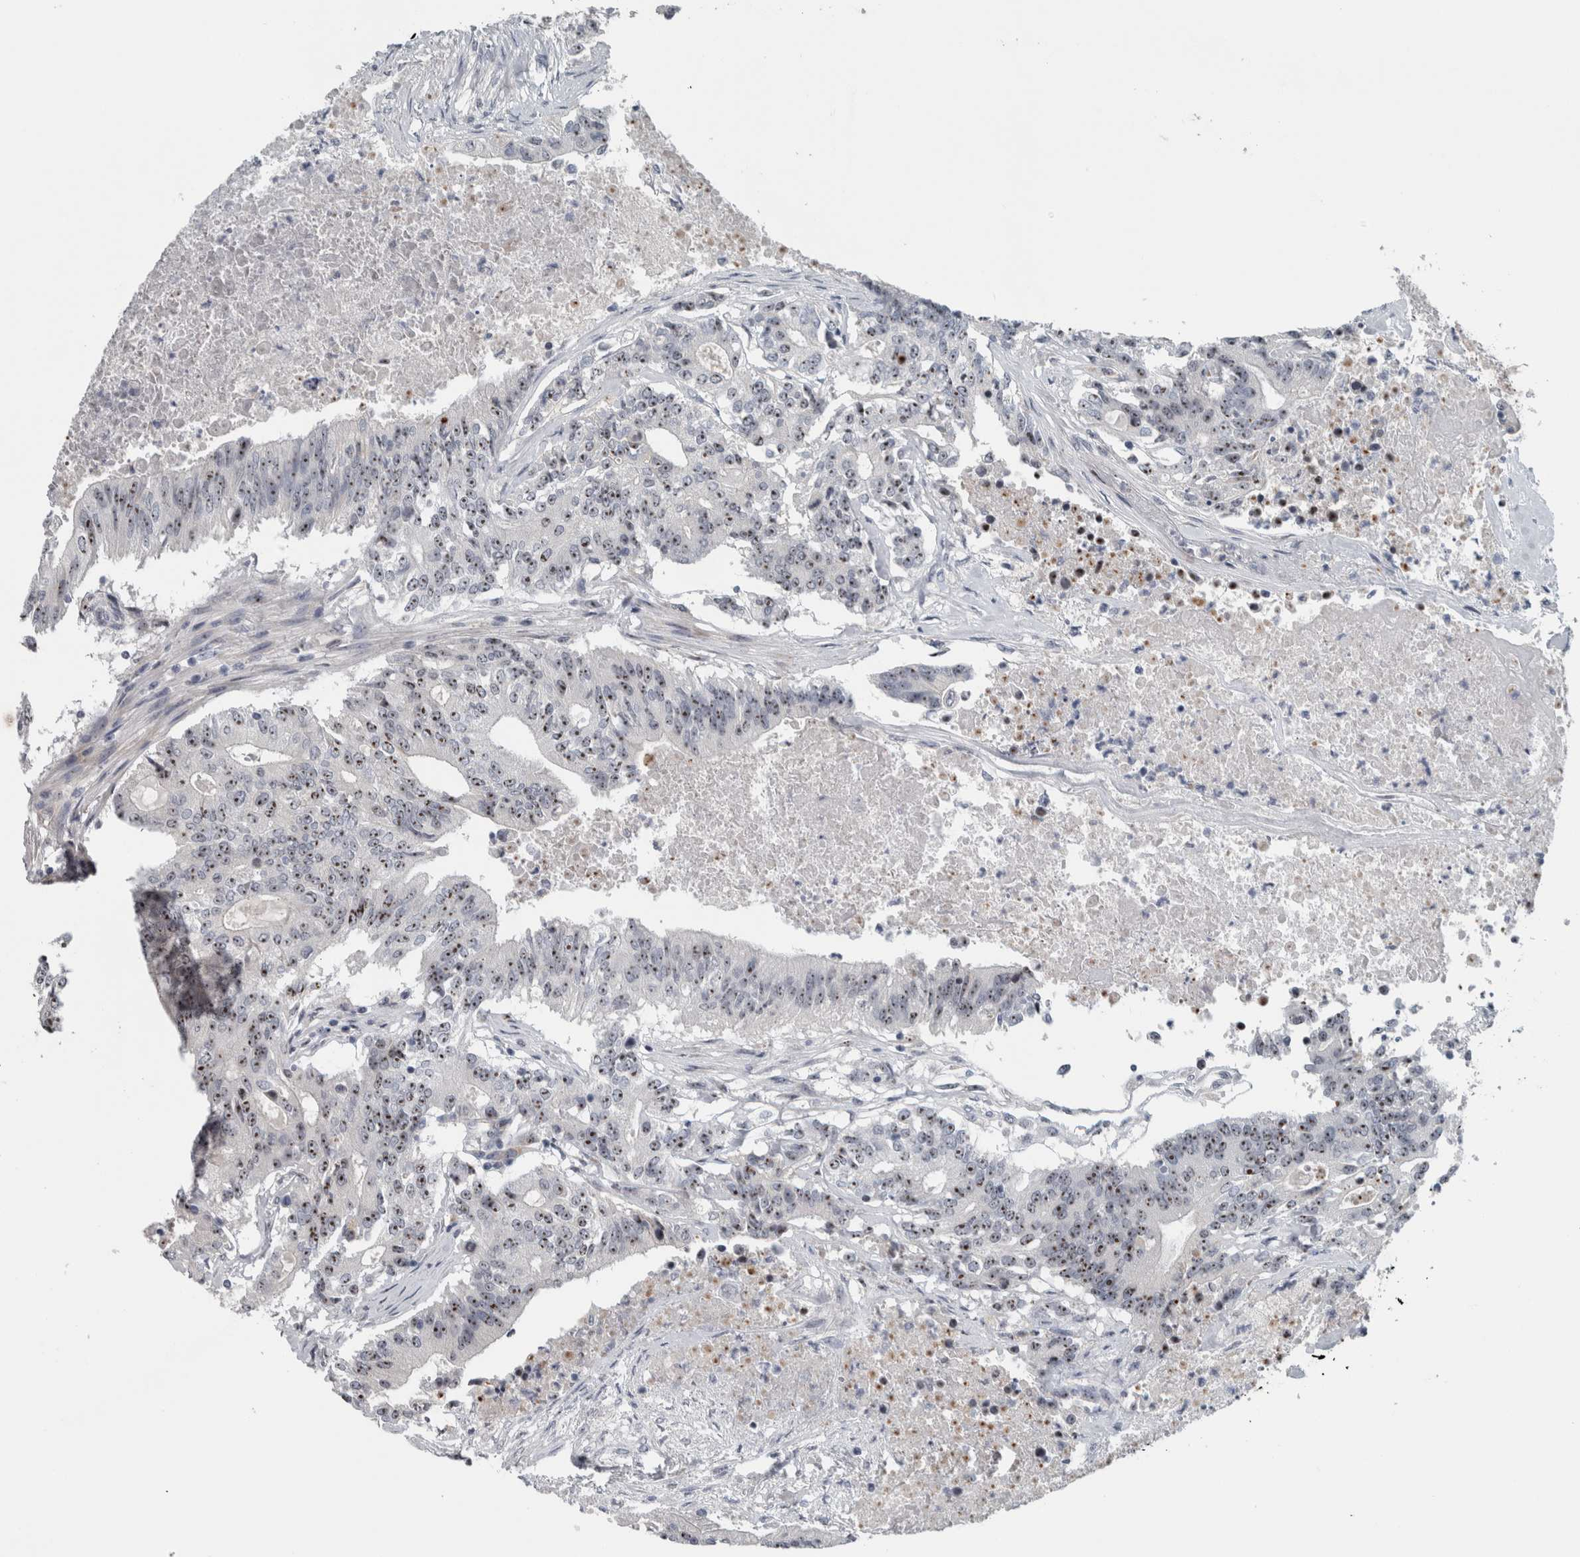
{"staining": {"intensity": "moderate", "quantity": ">75%", "location": "nuclear"}, "tissue": "colorectal cancer", "cell_type": "Tumor cells", "image_type": "cancer", "snomed": [{"axis": "morphology", "description": "Adenocarcinoma, NOS"}, {"axis": "topography", "description": "Colon"}], "caption": "Moderate nuclear positivity for a protein is identified in approximately >75% of tumor cells of colorectal cancer (adenocarcinoma) using immunohistochemistry (IHC).", "gene": "UTP6", "patient": {"sex": "female", "age": 77}}